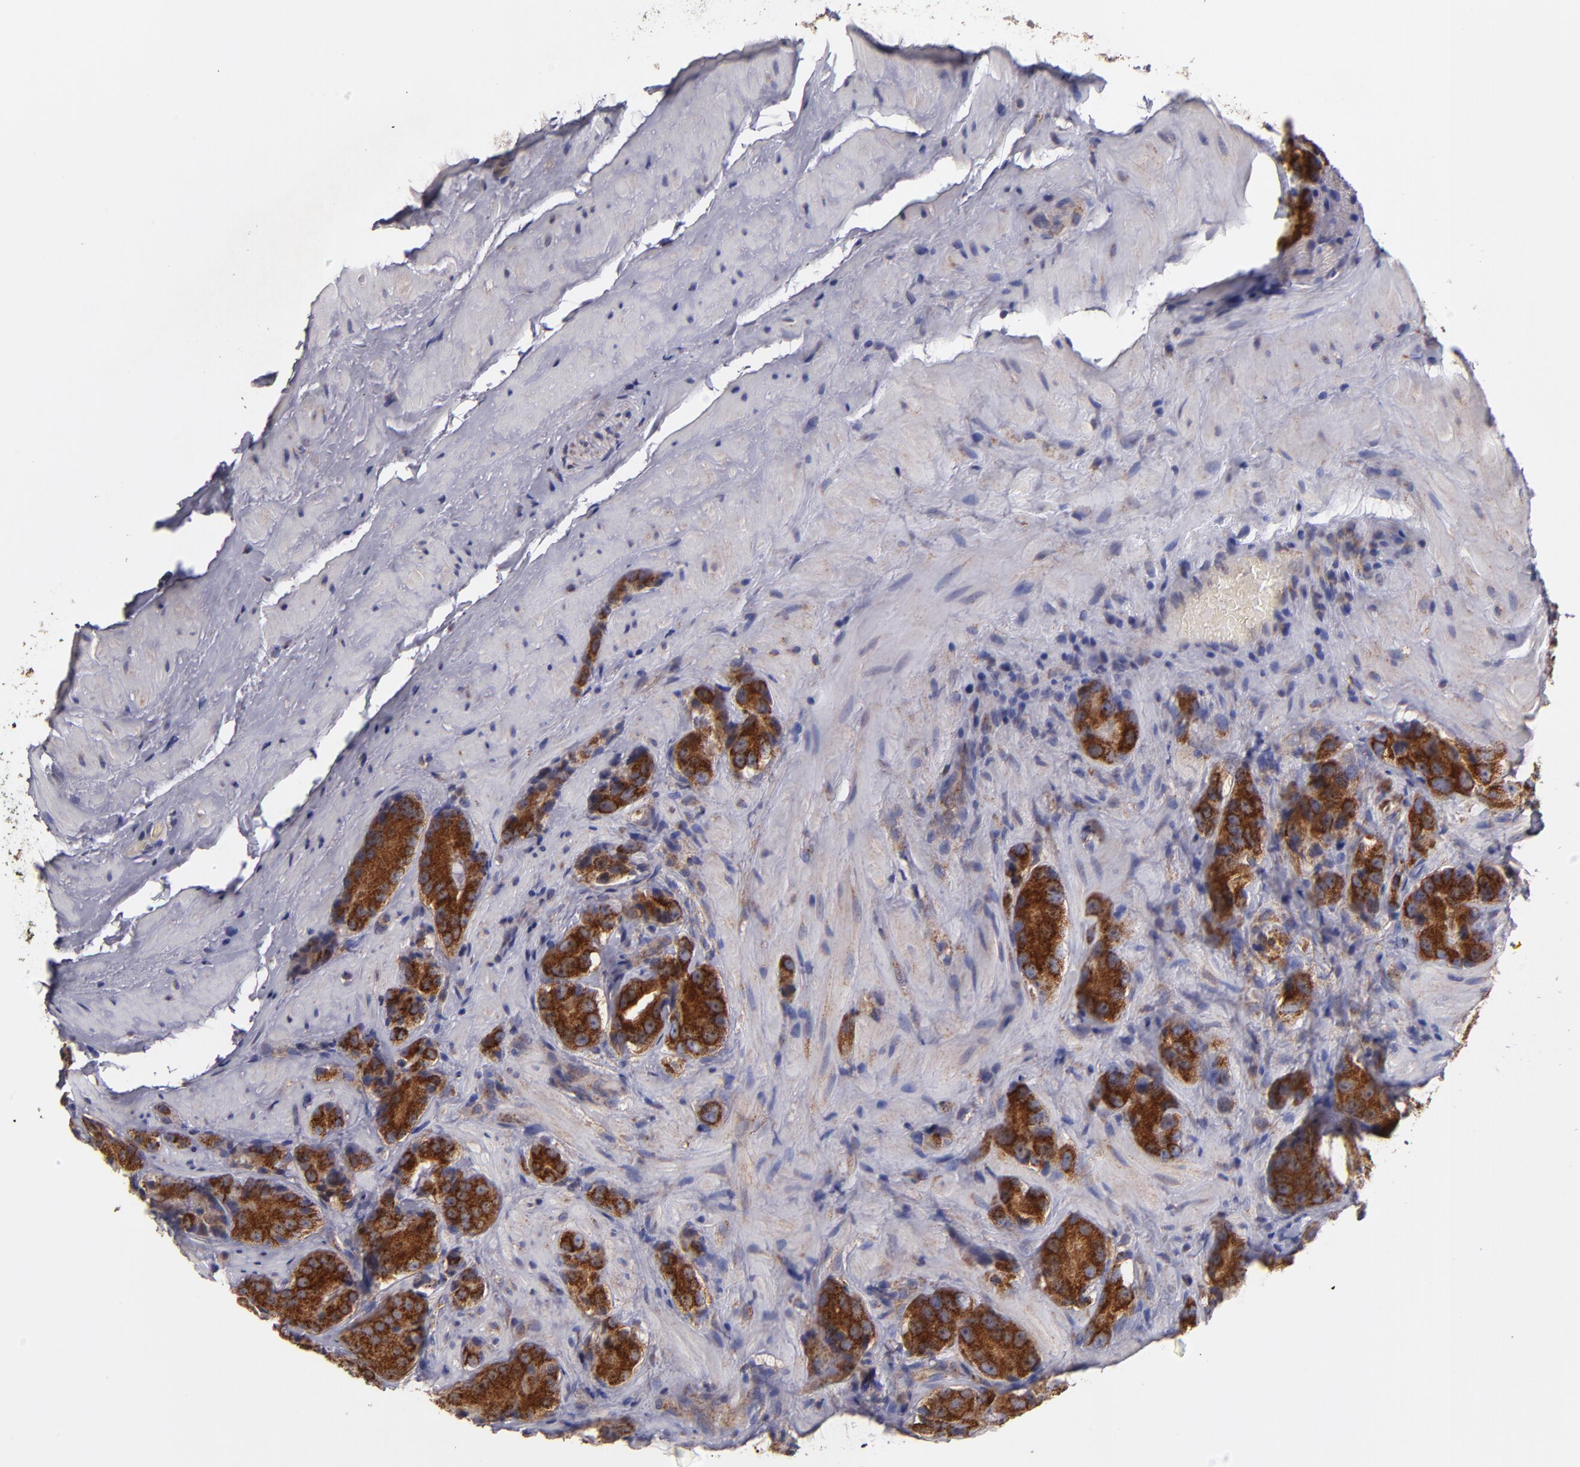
{"staining": {"intensity": "strong", "quantity": ">75%", "location": "cytoplasmic/membranous"}, "tissue": "prostate cancer", "cell_type": "Tumor cells", "image_type": "cancer", "snomed": [{"axis": "morphology", "description": "Adenocarcinoma, High grade"}, {"axis": "topography", "description": "Prostate"}], "caption": "DAB (3,3'-diaminobenzidine) immunohistochemical staining of prostate adenocarcinoma (high-grade) reveals strong cytoplasmic/membranous protein expression in approximately >75% of tumor cells.", "gene": "CLTA", "patient": {"sex": "male", "age": 70}}